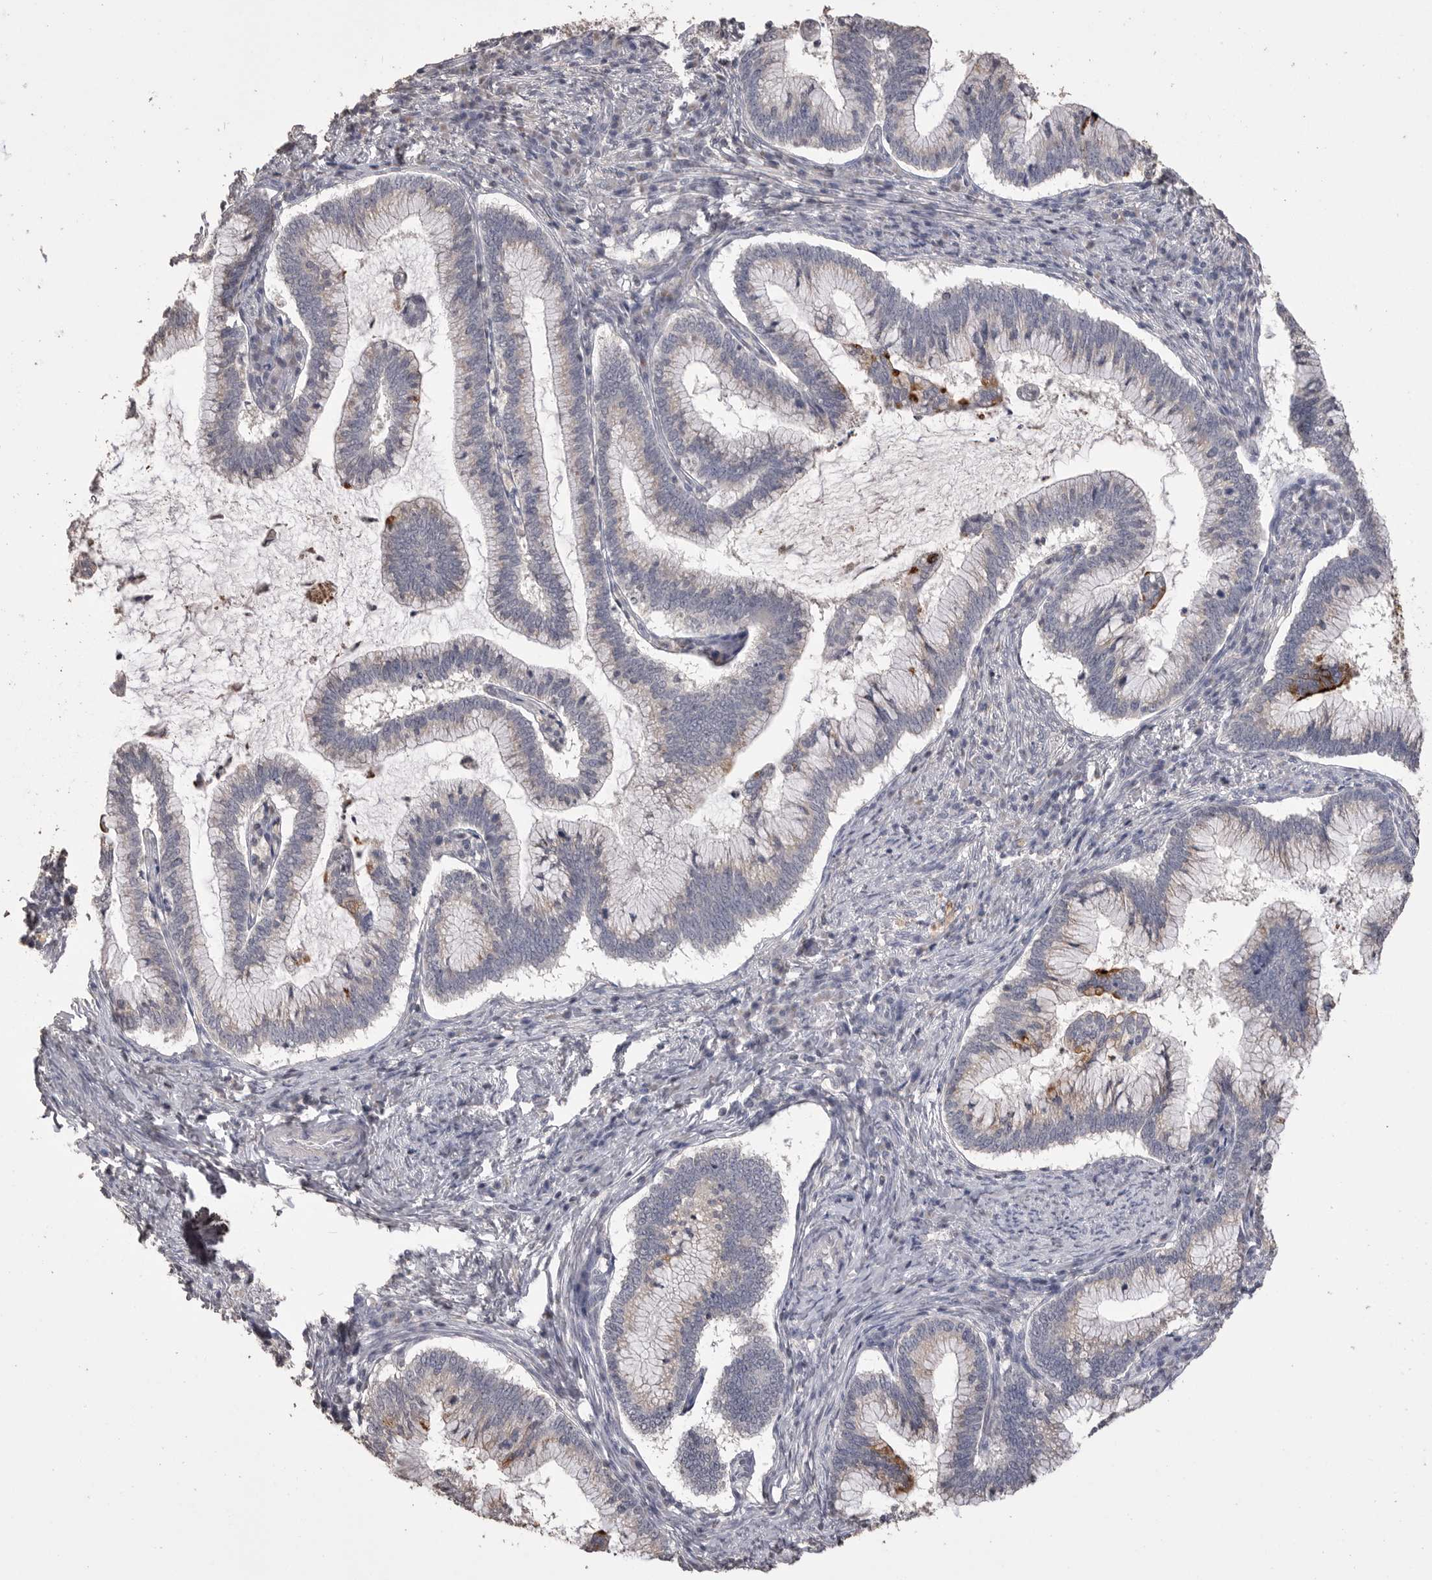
{"staining": {"intensity": "strong", "quantity": "<25%", "location": "cytoplasmic/membranous"}, "tissue": "cervical cancer", "cell_type": "Tumor cells", "image_type": "cancer", "snomed": [{"axis": "morphology", "description": "Adenocarcinoma, NOS"}, {"axis": "topography", "description": "Cervix"}], "caption": "Immunohistochemistry (IHC) (DAB (3,3'-diaminobenzidine)) staining of cervical adenocarcinoma displays strong cytoplasmic/membranous protein expression in about <25% of tumor cells. Ihc stains the protein in brown and the nuclei are stained blue.", "gene": "MMP7", "patient": {"sex": "female", "age": 36}}